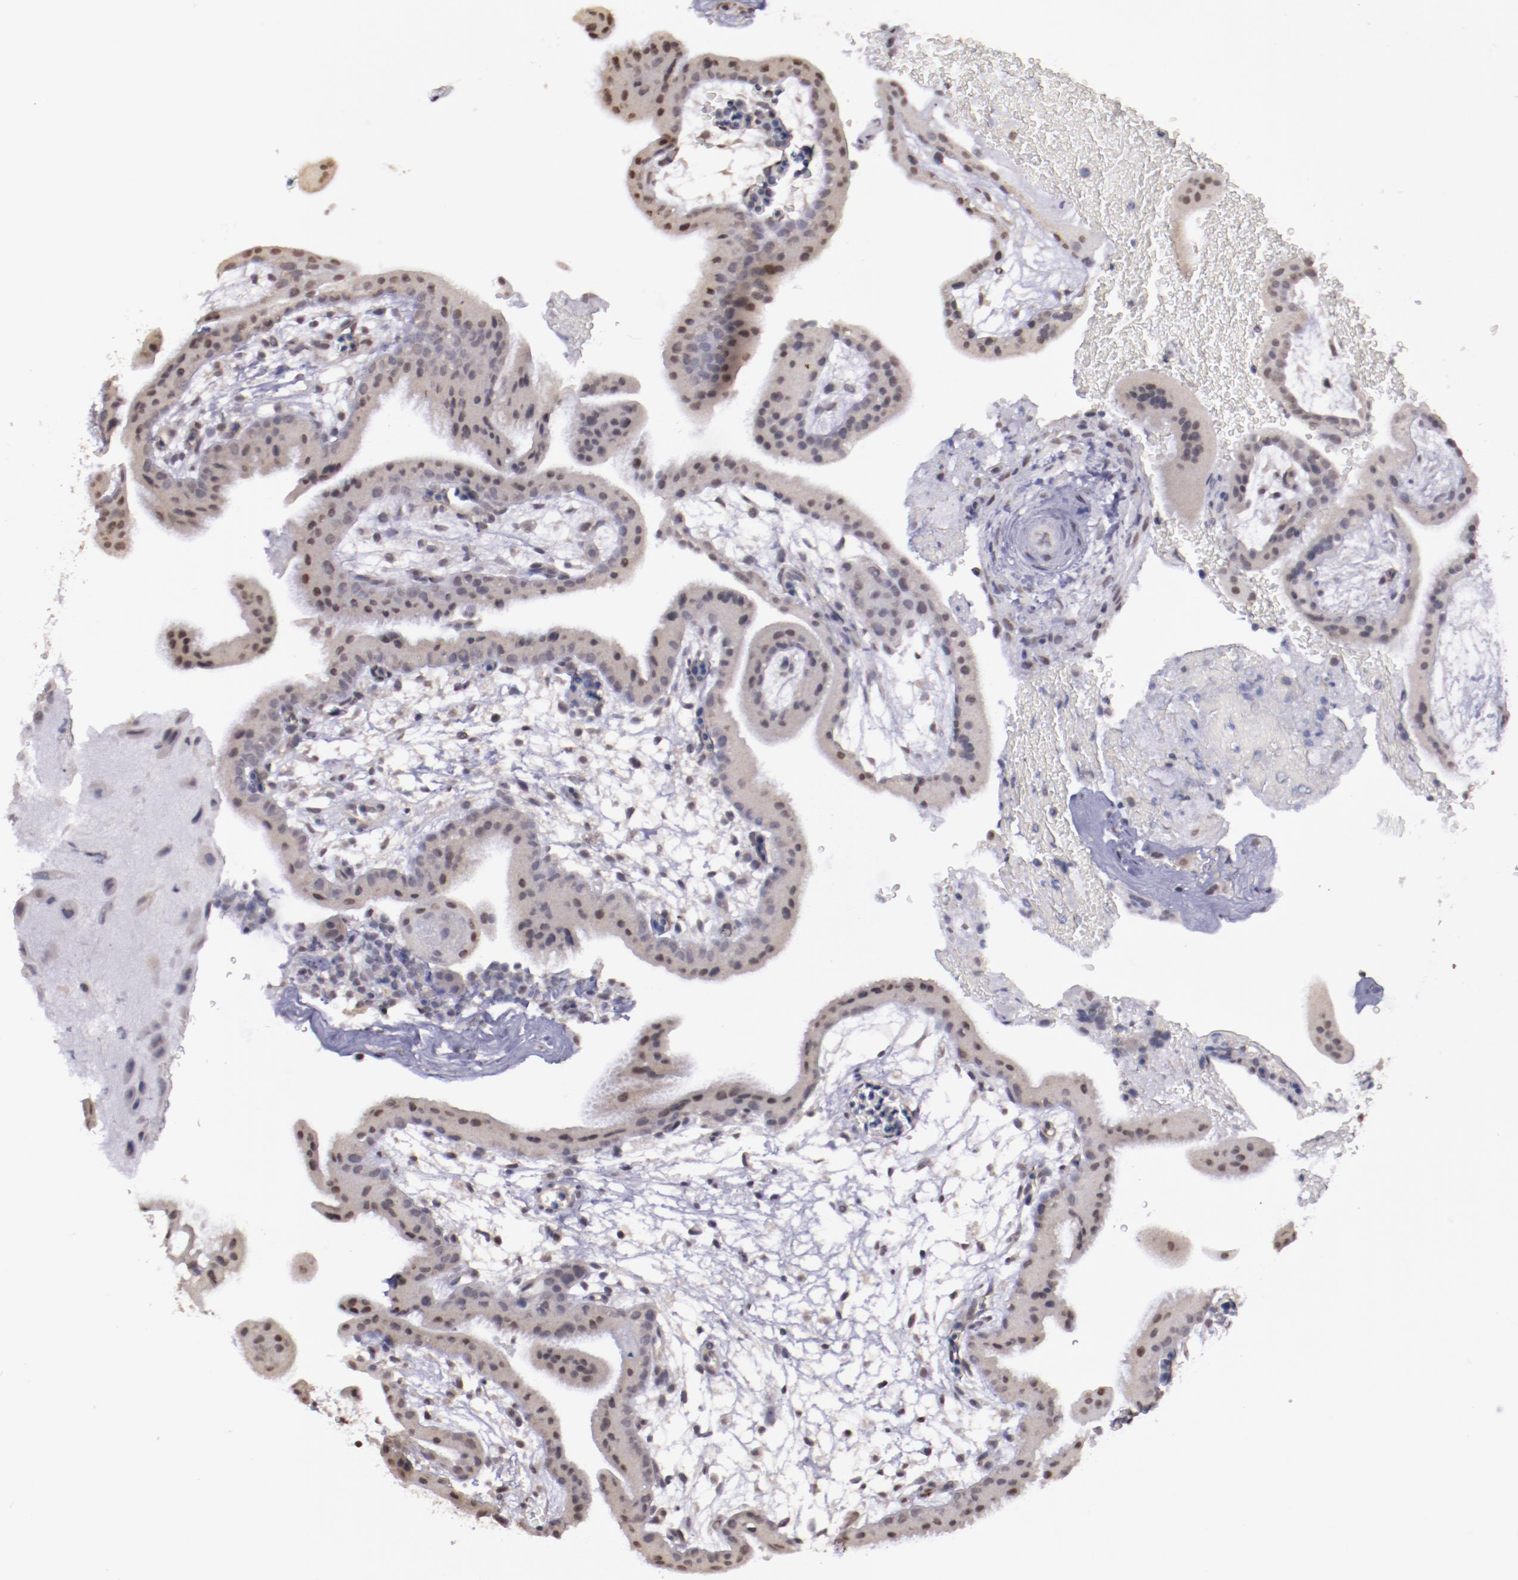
{"staining": {"intensity": "weak", "quantity": ">75%", "location": "nuclear"}, "tissue": "placenta", "cell_type": "Decidual cells", "image_type": "normal", "snomed": [{"axis": "morphology", "description": "Normal tissue, NOS"}, {"axis": "topography", "description": "Placenta"}], "caption": "Placenta was stained to show a protein in brown. There is low levels of weak nuclear positivity in about >75% of decidual cells. (Stains: DAB (3,3'-diaminobenzidine) in brown, nuclei in blue, Microscopy: brightfield microscopy at high magnification).", "gene": "NRXN3", "patient": {"sex": "female", "age": 19}}